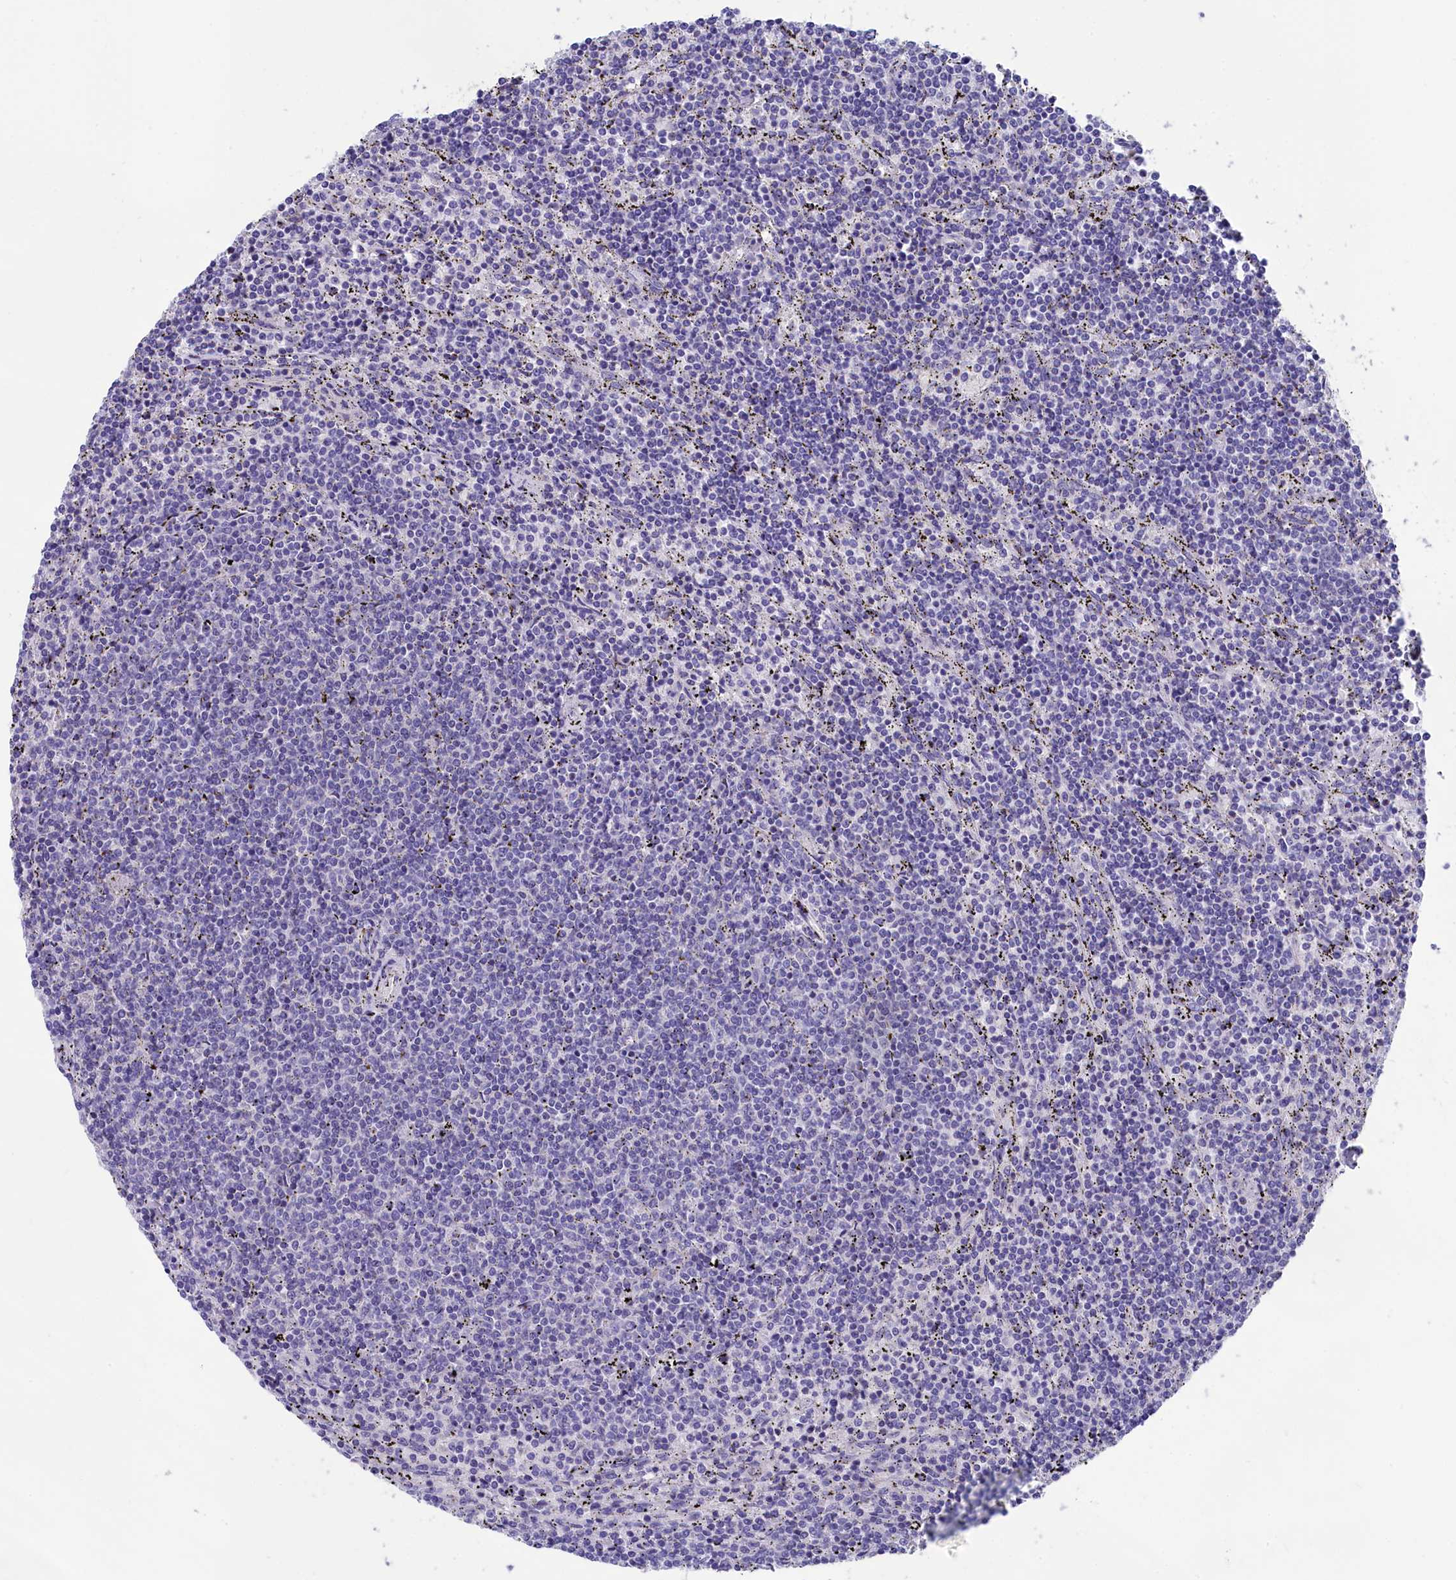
{"staining": {"intensity": "negative", "quantity": "none", "location": "none"}, "tissue": "lymphoma", "cell_type": "Tumor cells", "image_type": "cancer", "snomed": [{"axis": "morphology", "description": "Malignant lymphoma, non-Hodgkin's type, Low grade"}, {"axis": "topography", "description": "Spleen"}], "caption": "Immunohistochemical staining of human malignant lymphoma, non-Hodgkin's type (low-grade) exhibits no significant expression in tumor cells. (DAB (3,3'-diaminobenzidine) IHC, high magnification).", "gene": "PRDM12", "patient": {"sex": "female", "age": 50}}